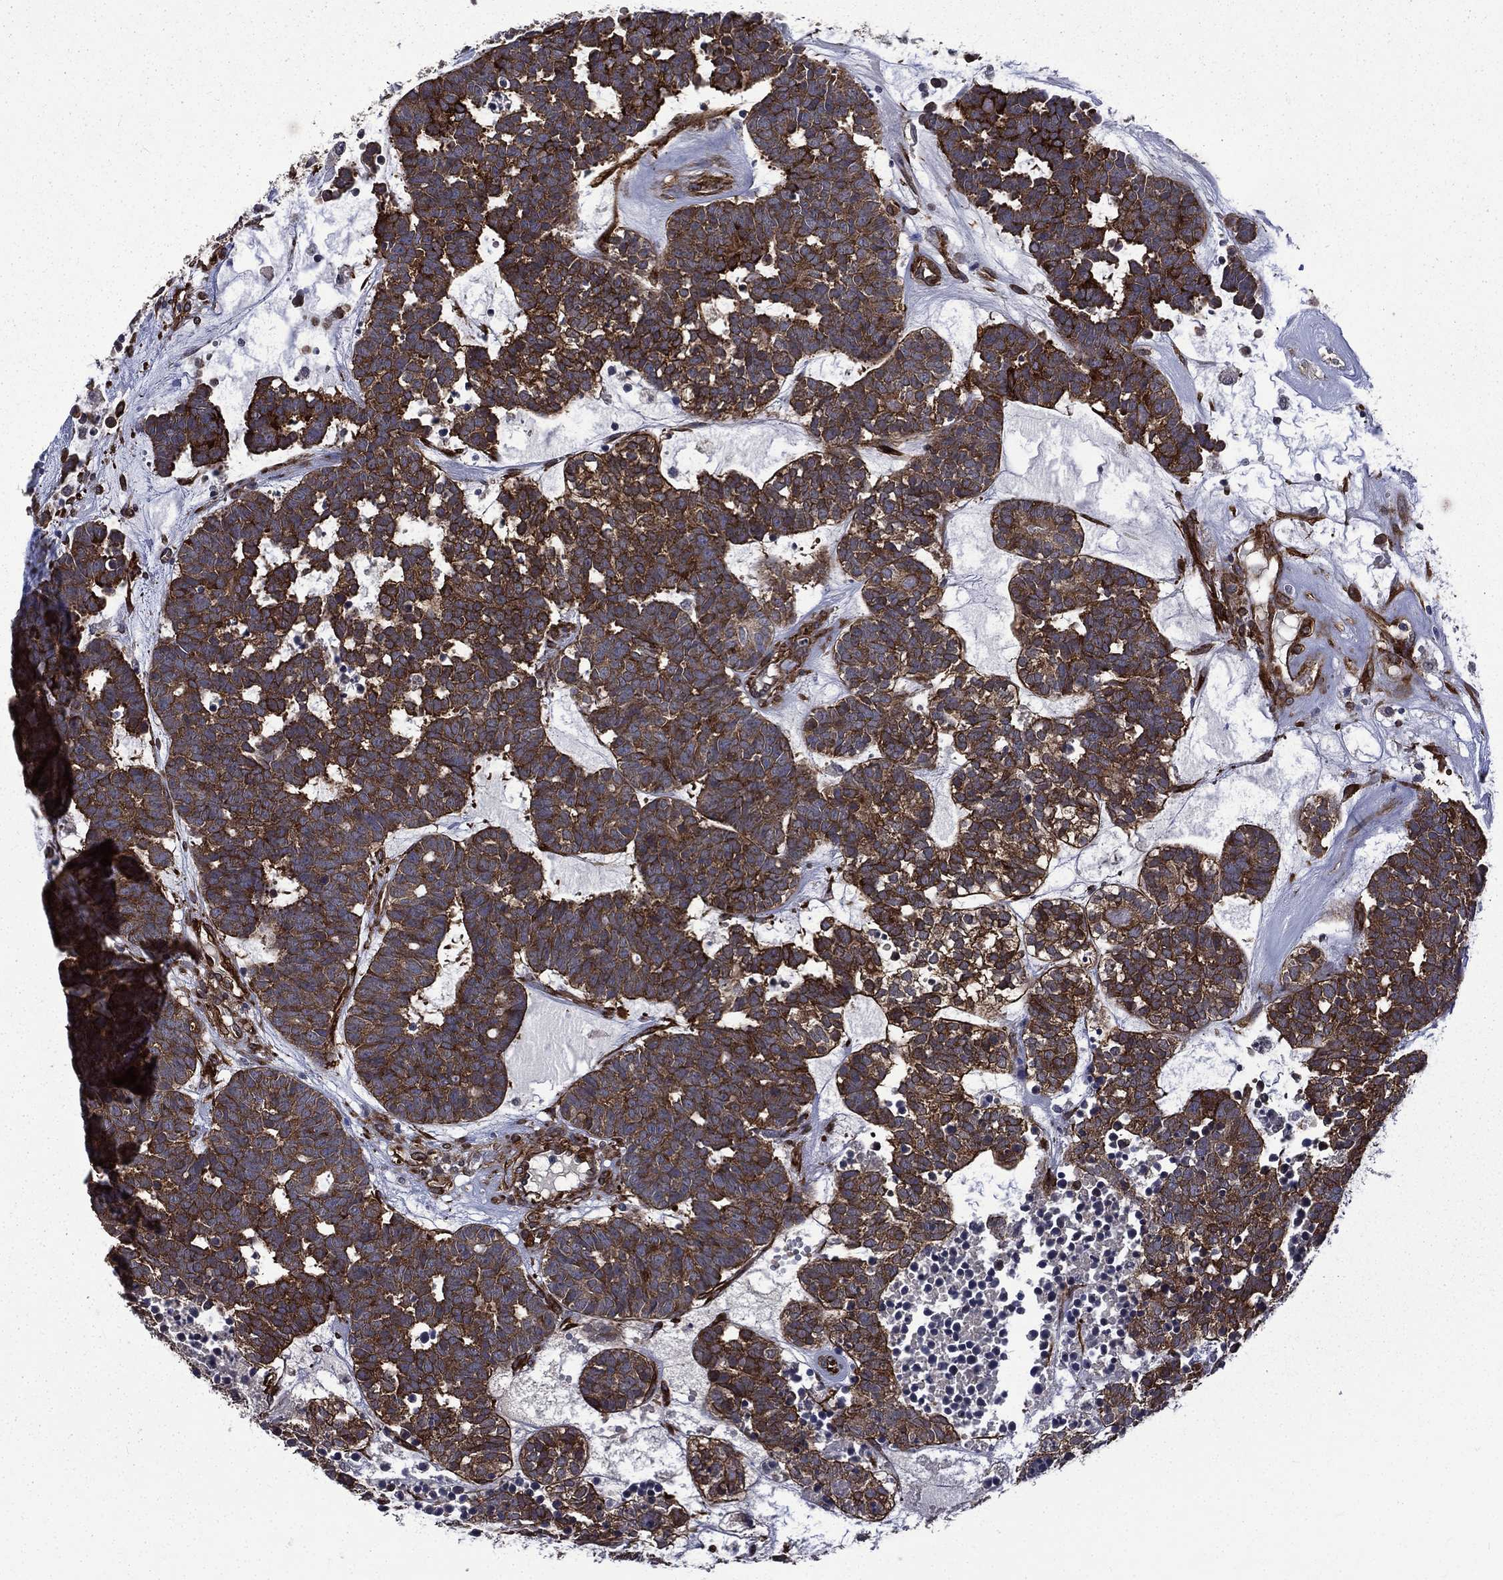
{"staining": {"intensity": "strong", "quantity": ">75%", "location": "cytoplasmic/membranous"}, "tissue": "head and neck cancer", "cell_type": "Tumor cells", "image_type": "cancer", "snomed": [{"axis": "morphology", "description": "Adenocarcinoma, NOS"}, {"axis": "topography", "description": "Head-Neck"}], "caption": "Immunohistochemical staining of head and neck cancer (adenocarcinoma) reveals high levels of strong cytoplasmic/membranous protein expression in about >75% of tumor cells.", "gene": "PPFIBP1", "patient": {"sex": "female", "age": 81}}